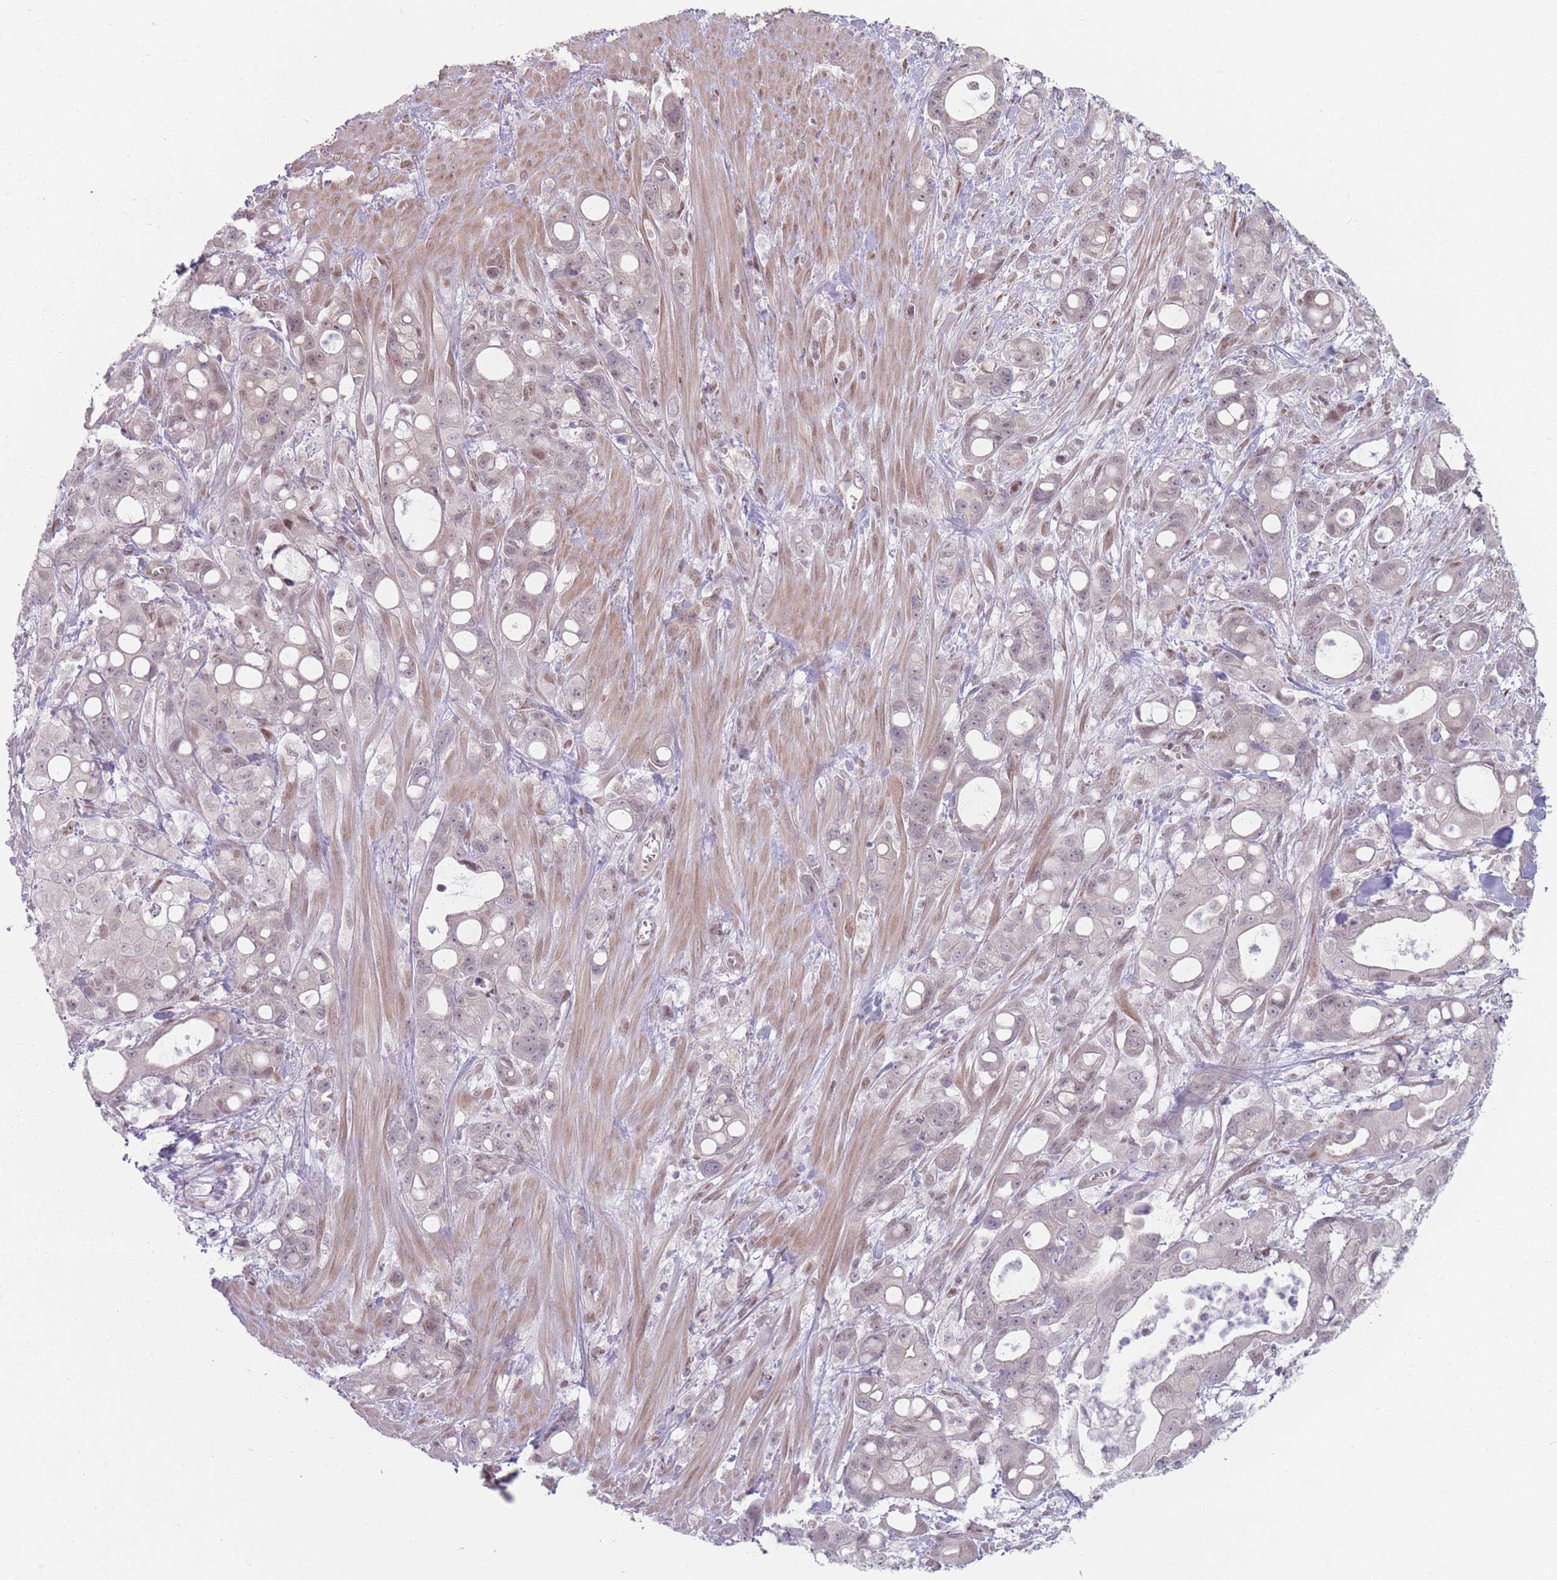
{"staining": {"intensity": "weak", "quantity": "<25%", "location": "nuclear"}, "tissue": "pancreatic cancer", "cell_type": "Tumor cells", "image_type": "cancer", "snomed": [{"axis": "morphology", "description": "Adenocarcinoma, NOS"}, {"axis": "topography", "description": "Pancreas"}], "caption": "Immunohistochemistry (IHC) histopathology image of neoplastic tissue: human adenocarcinoma (pancreatic) stained with DAB displays no significant protein expression in tumor cells.", "gene": "SH3BGRL2", "patient": {"sex": "male", "age": 68}}